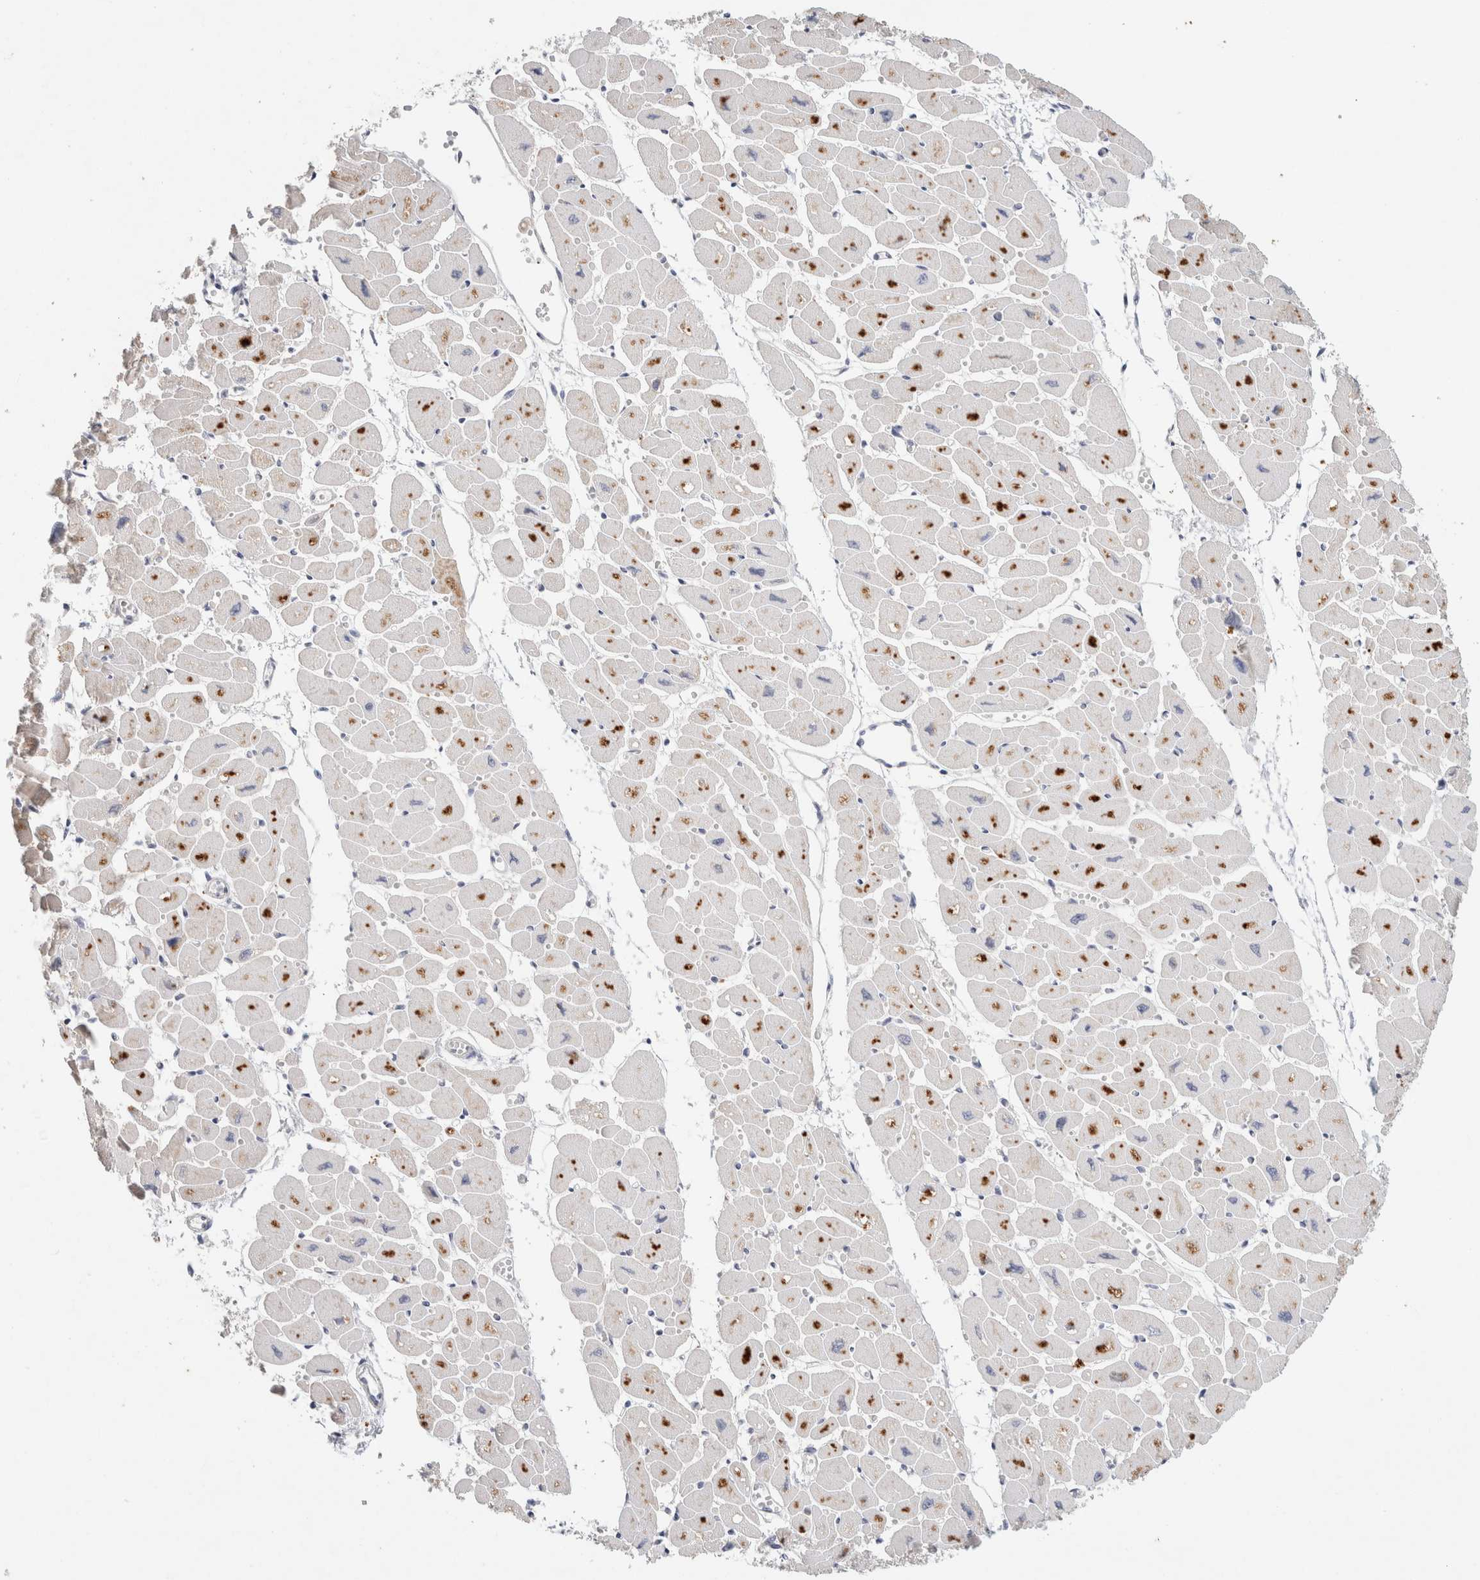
{"staining": {"intensity": "moderate", "quantity": "<25%", "location": "cytoplasmic/membranous"}, "tissue": "heart muscle", "cell_type": "Cardiomyocytes", "image_type": "normal", "snomed": [{"axis": "morphology", "description": "Normal tissue, NOS"}, {"axis": "topography", "description": "Heart"}], "caption": "Cardiomyocytes display low levels of moderate cytoplasmic/membranous staining in approximately <25% of cells in normal human heart muscle. (DAB IHC, brown staining for protein, blue staining for nuclei).", "gene": "MPP2", "patient": {"sex": "female", "age": 54}}